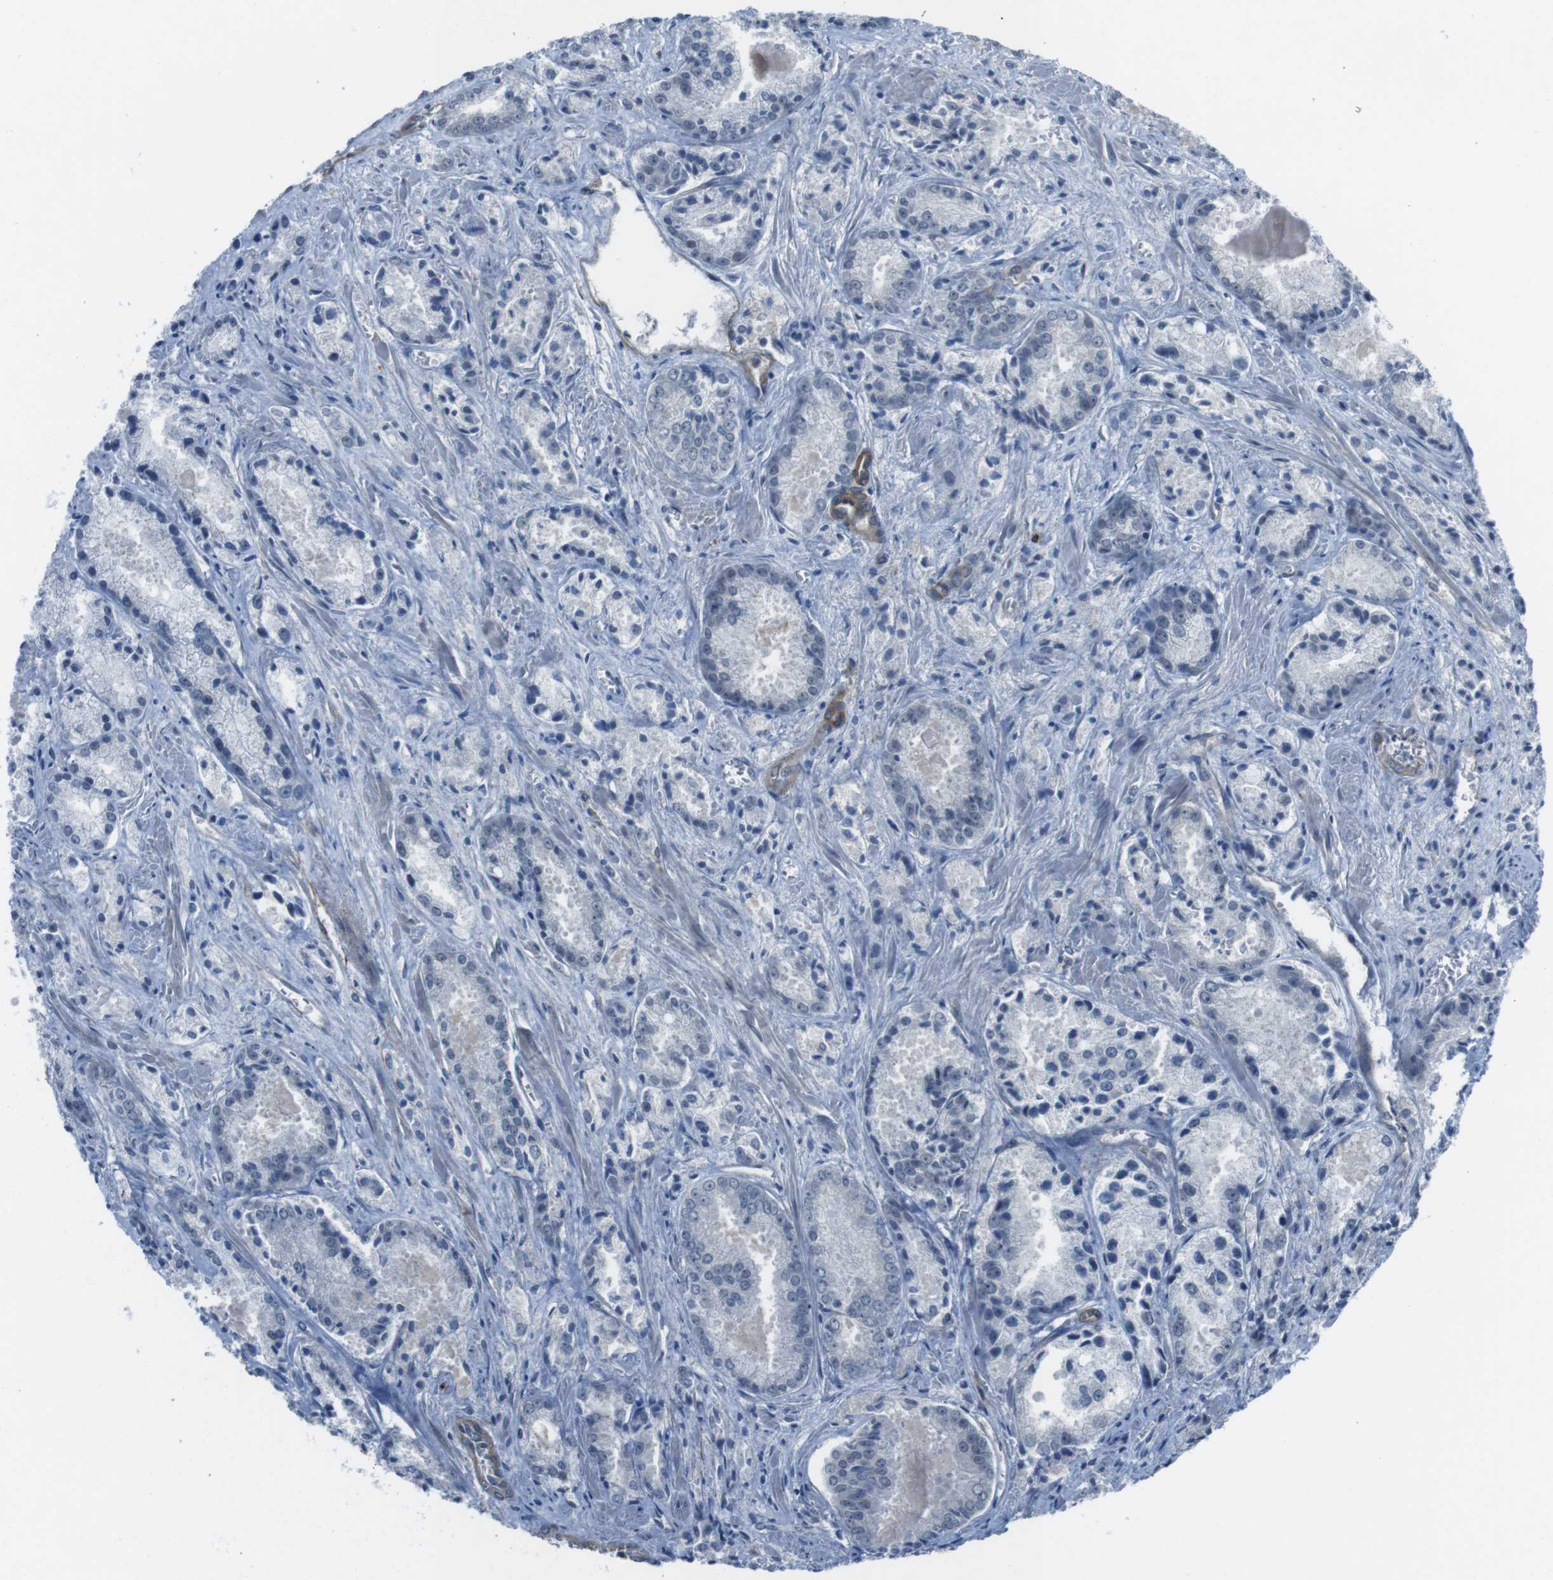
{"staining": {"intensity": "negative", "quantity": "none", "location": "none"}, "tissue": "prostate cancer", "cell_type": "Tumor cells", "image_type": "cancer", "snomed": [{"axis": "morphology", "description": "Adenocarcinoma, Low grade"}, {"axis": "topography", "description": "Prostate"}], "caption": "Histopathology image shows no significant protein expression in tumor cells of prostate low-grade adenocarcinoma.", "gene": "ANK2", "patient": {"sex": "male", "age": 64}}